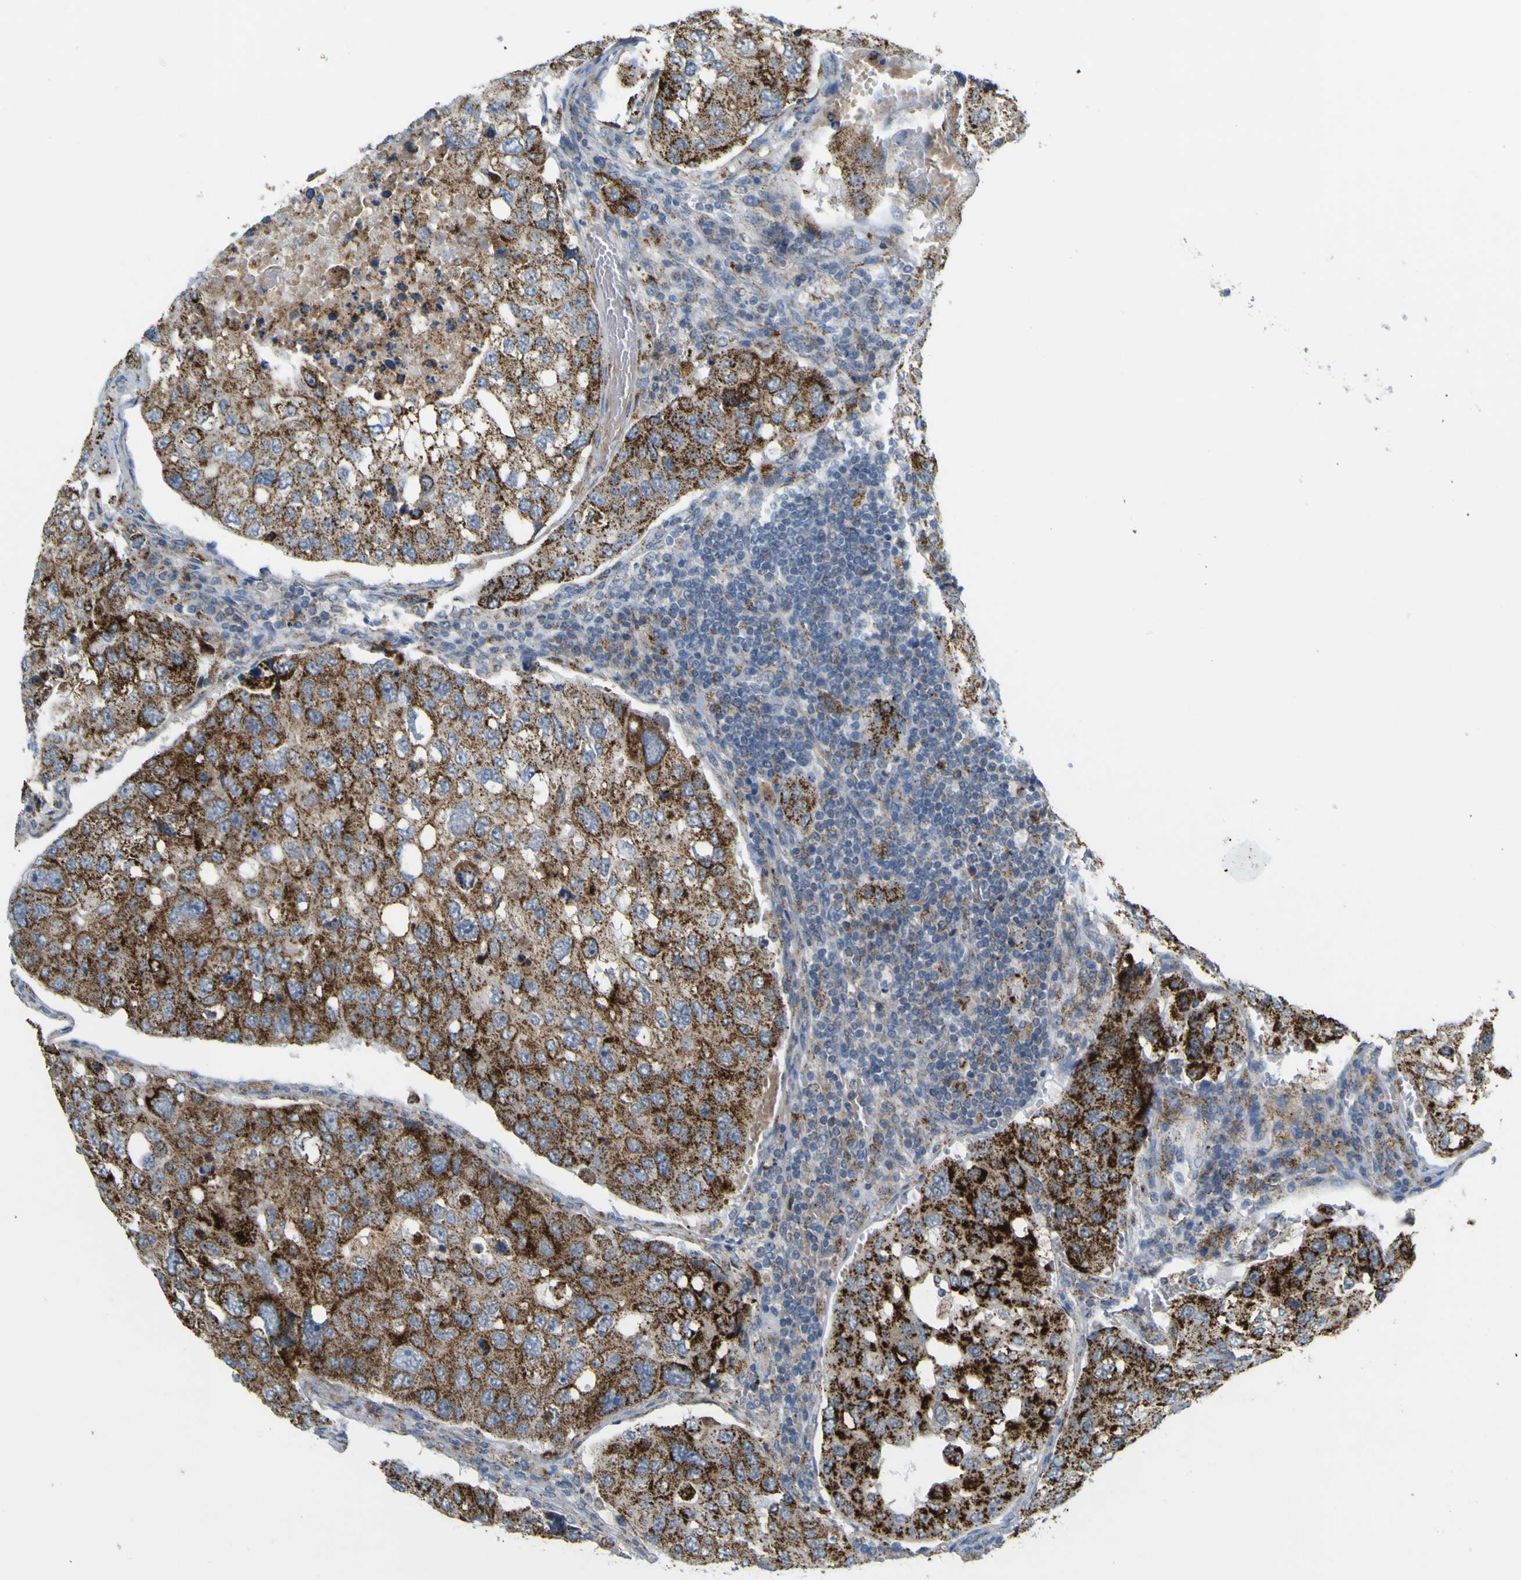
{"staining": {"intensity": "strong", "quantity": ">75%", "location": "cytoplasmic/membranous"}, "tissue": "urothelial cancer", "cell_type": "Tumor cells", "image_type": "cancer", "snomed": [{"axis": "morphology", "description": "Urothelial carcinoma, High grade"}, {"axis": "topography", "description": "Lymph node"}, {"axis": "topography", "description": "Urinary bladder"}], "caption": "This photomicrograph shows IHC staining of urothelial carcinoma (high-grade), with high strong cytoplasmic/membranous staining in about >75% of tumor cells.", "gene": "ACBD5", "patient": {"sex": "male", "age": 51}}